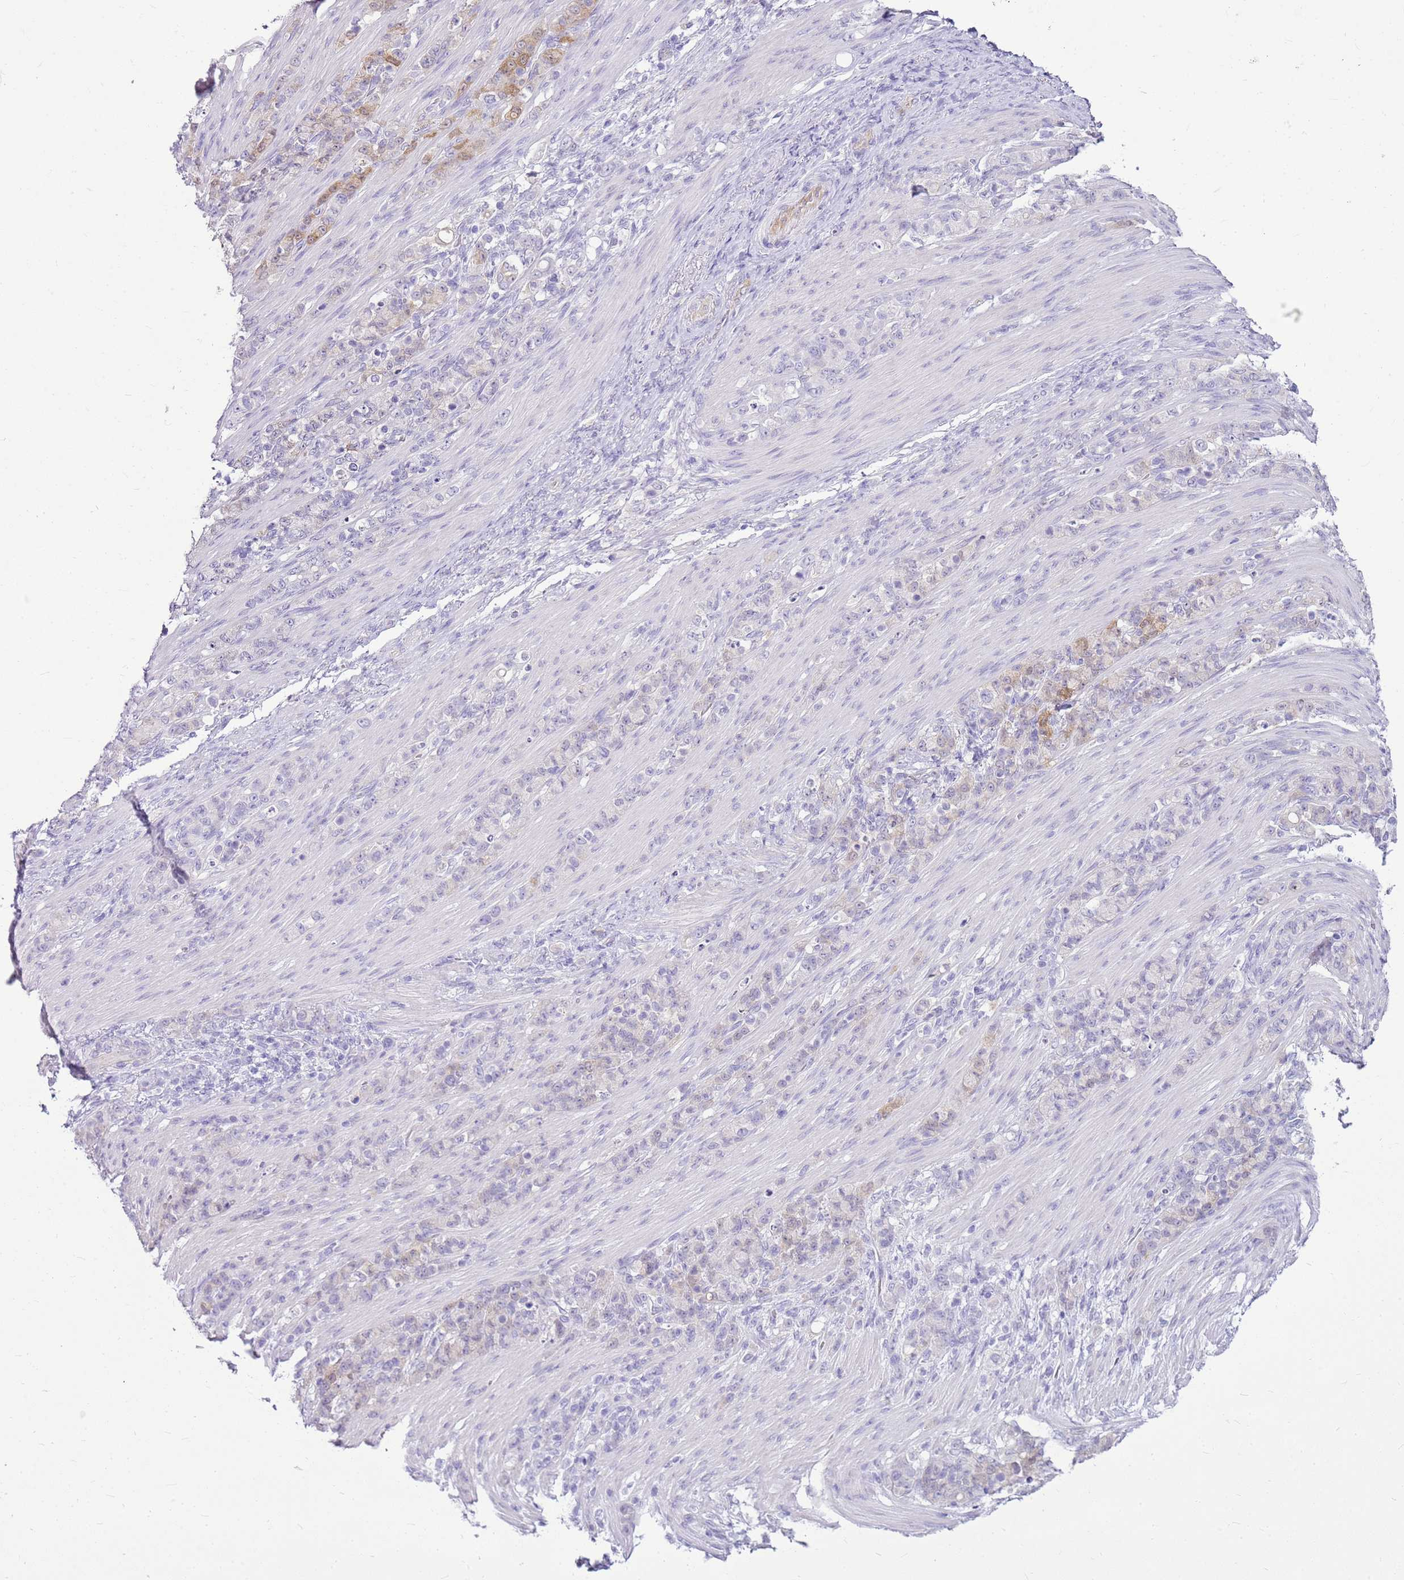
{"staining": {"intensity": "moderate", "quantity": "25%-75%", "location": "cytoplasmic/membranous"}, "tissue": "stomach cancer", "cell_type": "Tumor cells", "image_type": "cancer", "snomed": [{"axis": "morphology", "description": "Adenocarcinoma, NOS"}, {"axis": "topography", "description": "Stomach"}], "caption": "Stomach adenocarcinoma tissue displays moderate cytoplasmic/membranous positivity in about 25%-75% of tumor cells, visualized by immunohistochemistry.", "gene": "SULT1E1", "patient": {"sex": "female", "age": 79}}